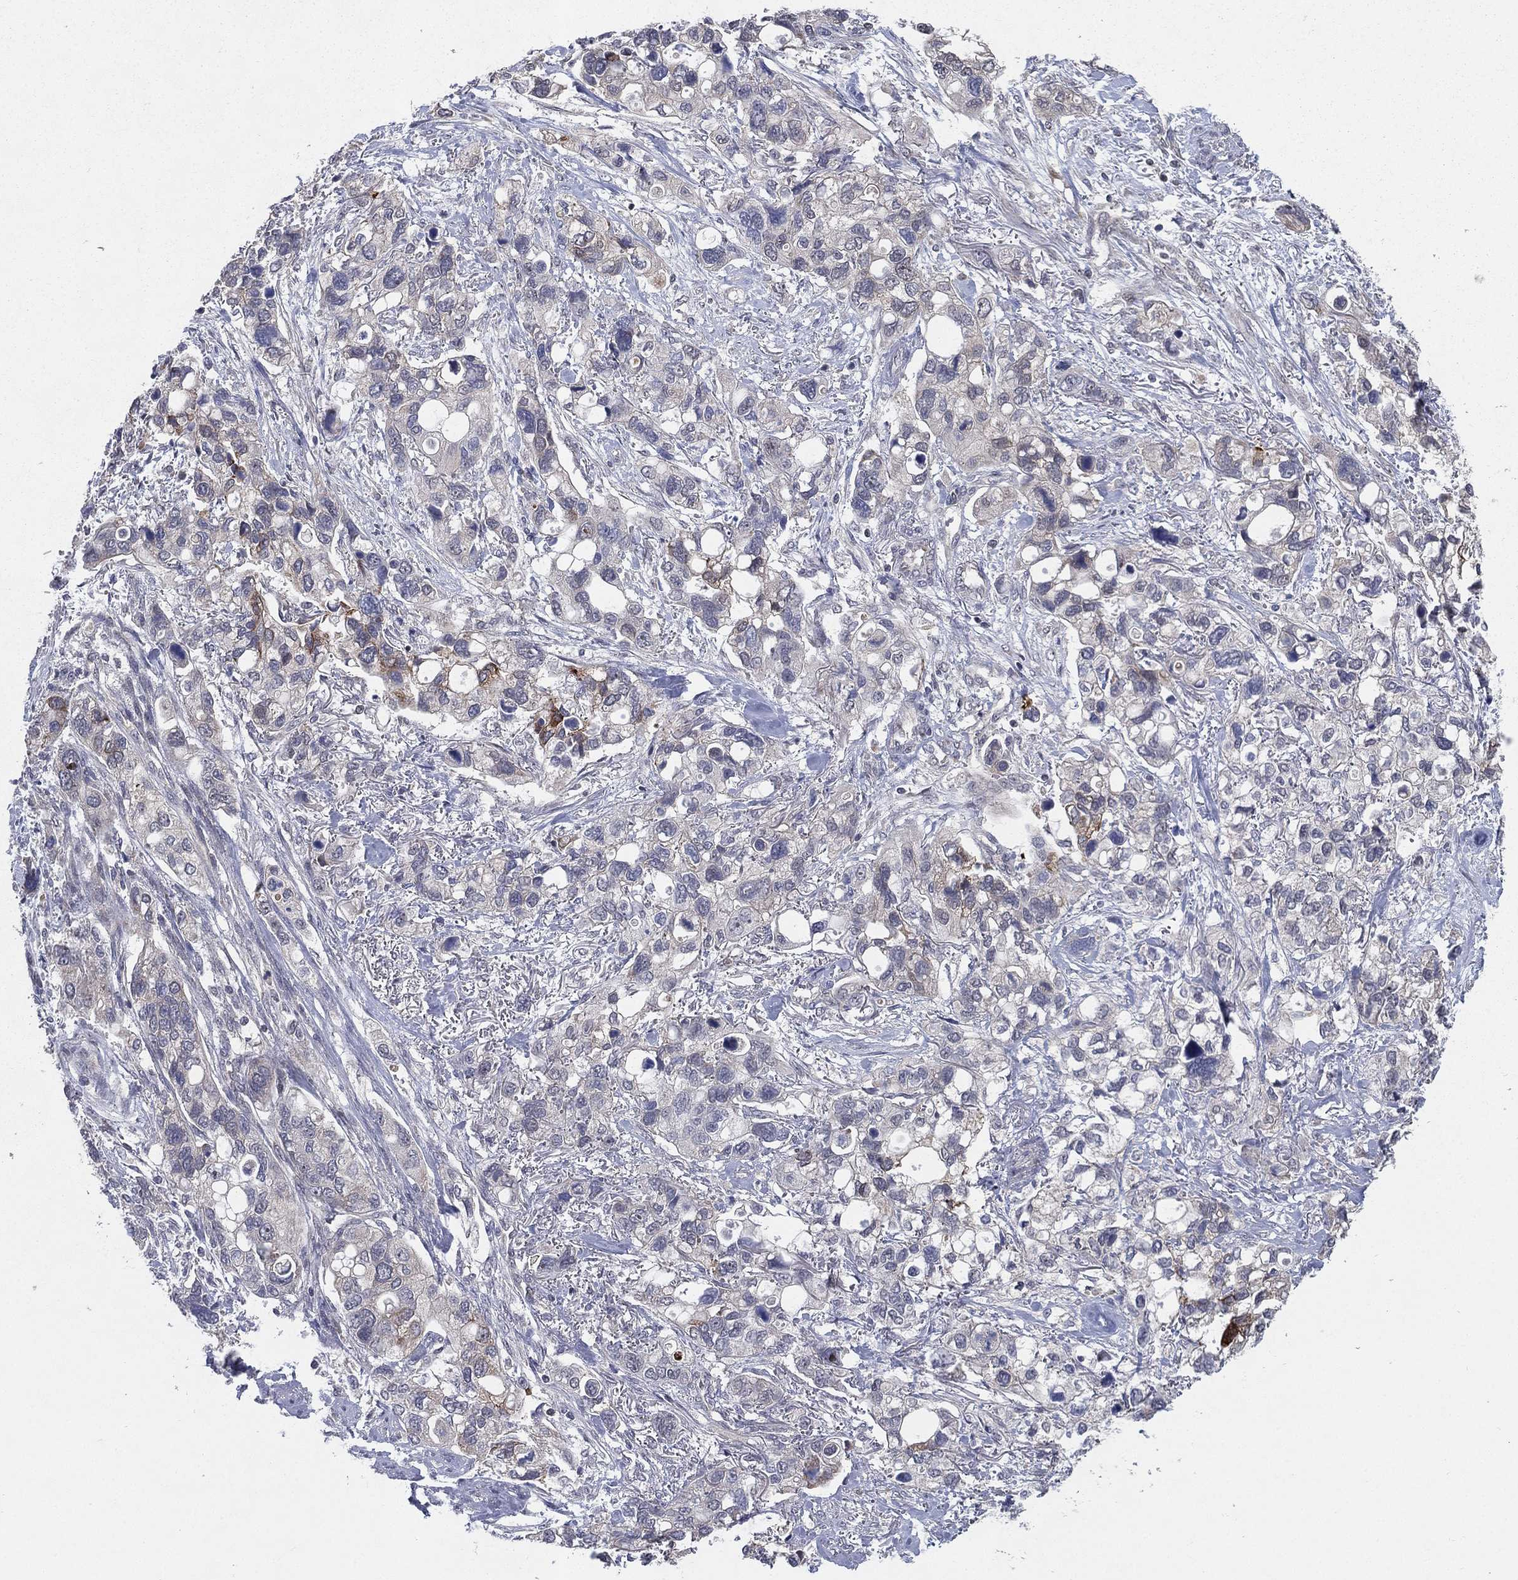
{"staining": {"intensity": "negative", "quantity": "none", "location": "none"}, "tissue": "stomach cancer", "cell_type": "Tumor cells", "image_type": "cancer", "snomed": [{"axis": "morphology", "description": "Adenocarcinoma, NOS"}, {"axis": "topography", "description": "Stomach, upper"}], "caption": "Histopathology image shows no protein expression in tumor cells of stomach cancer (adenocarcinoma) tissue. (DAB (3,3'-diaminobenzidine) immunohistochemistry (IHC) with hematoxylin counter stain).", "gene": "KAT14", "patient": {"sex": "female", "age": 81}}